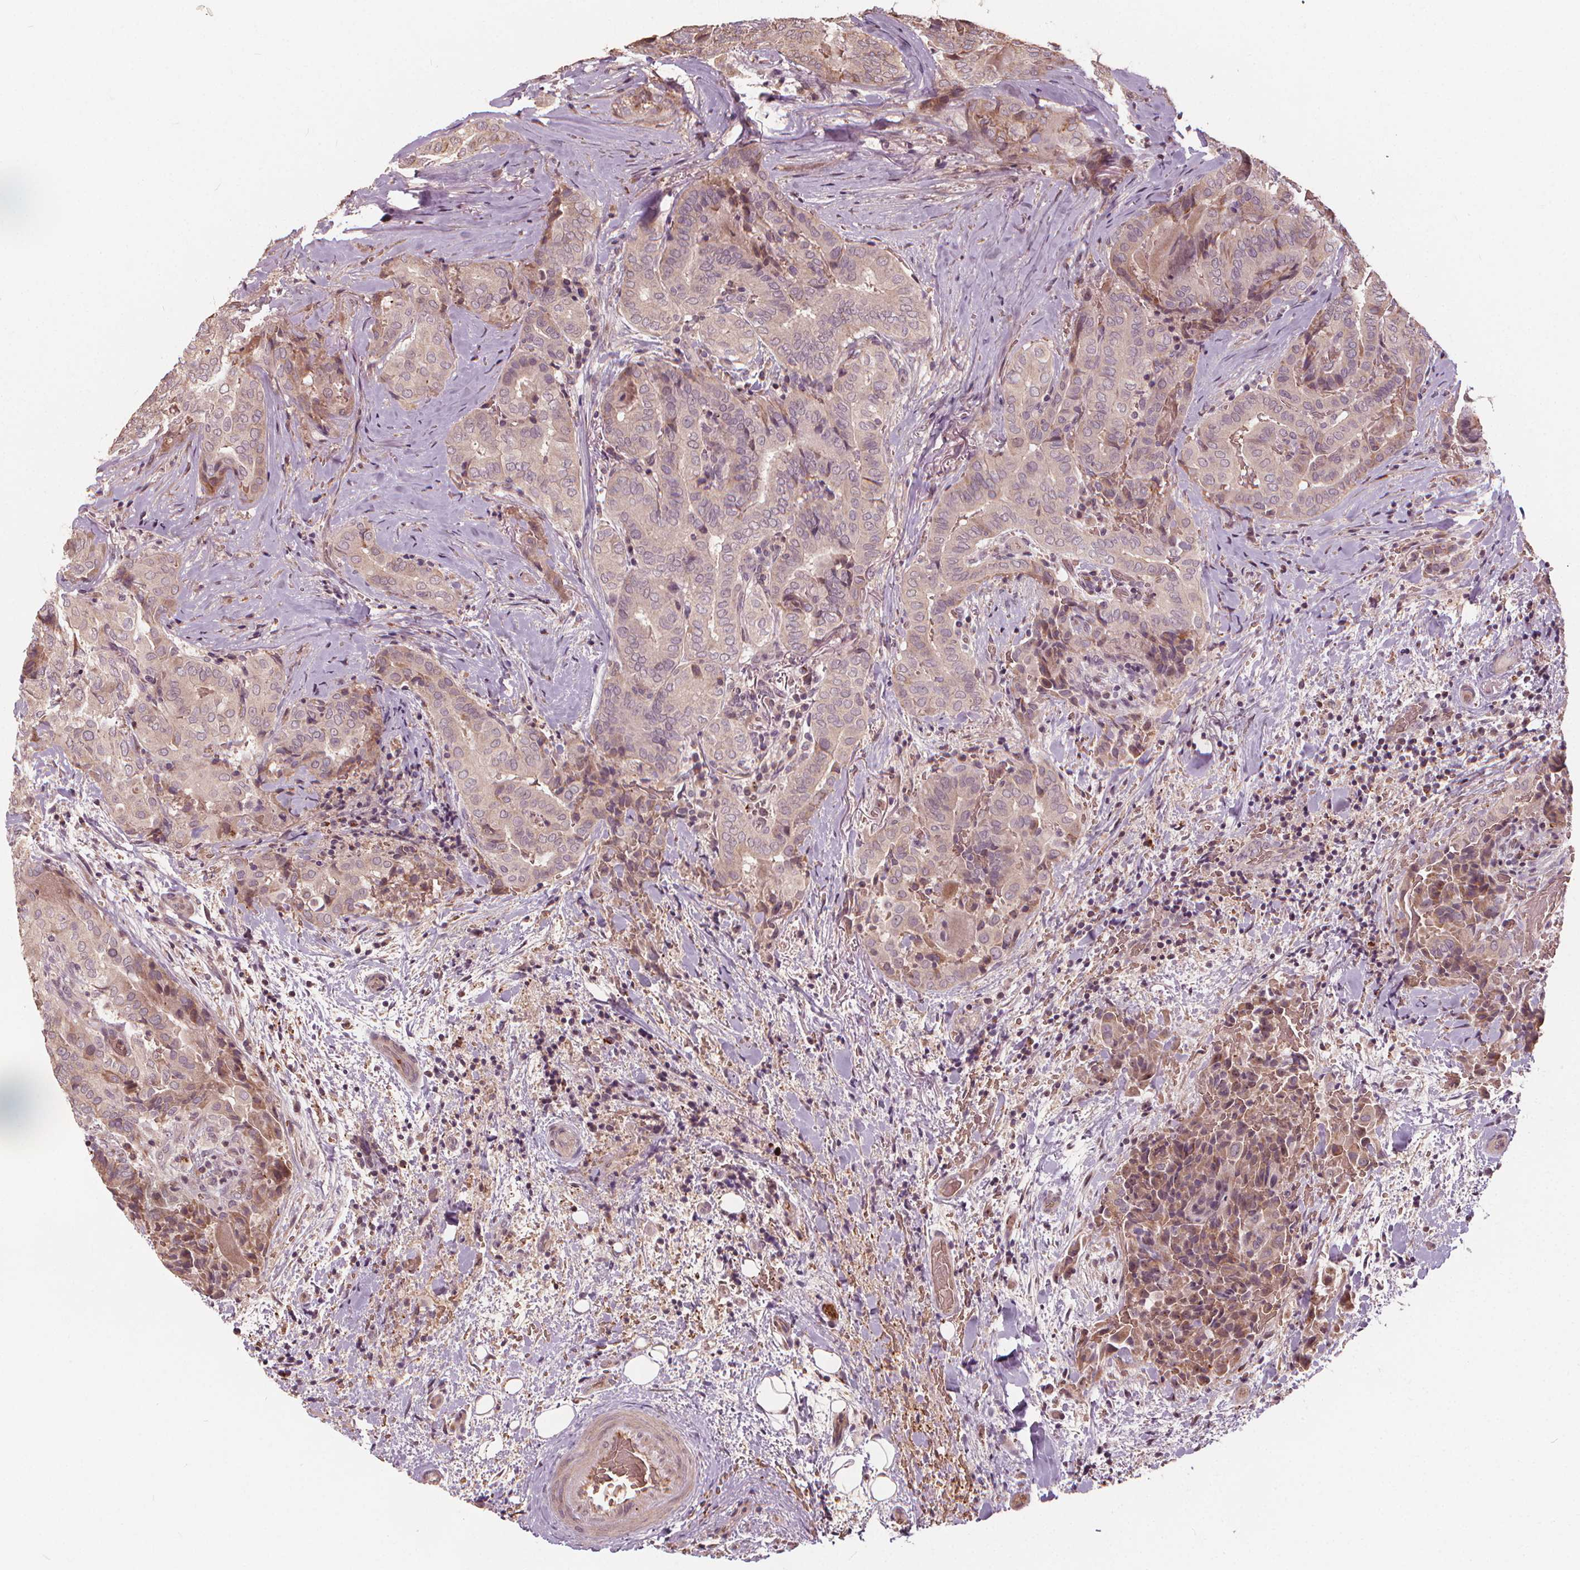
{"staining": {"intensity": "negative", "quantity": "none", "location": "none"}, "tissue": "thyroid cancer", "cell_type": "Tumor cells", "image_type": "cancer", "snomed": [{"axis": "morphology", "description": "Papillary adenocarcinoma, NOS"}, {"axis": "topography", "description": "Thyroid gland"}], "caption": "Tumor cells show no significant protein expression in thyroid cancer.", "gene": "IPO13", "patient": {"sex": "female", "age": 61}}